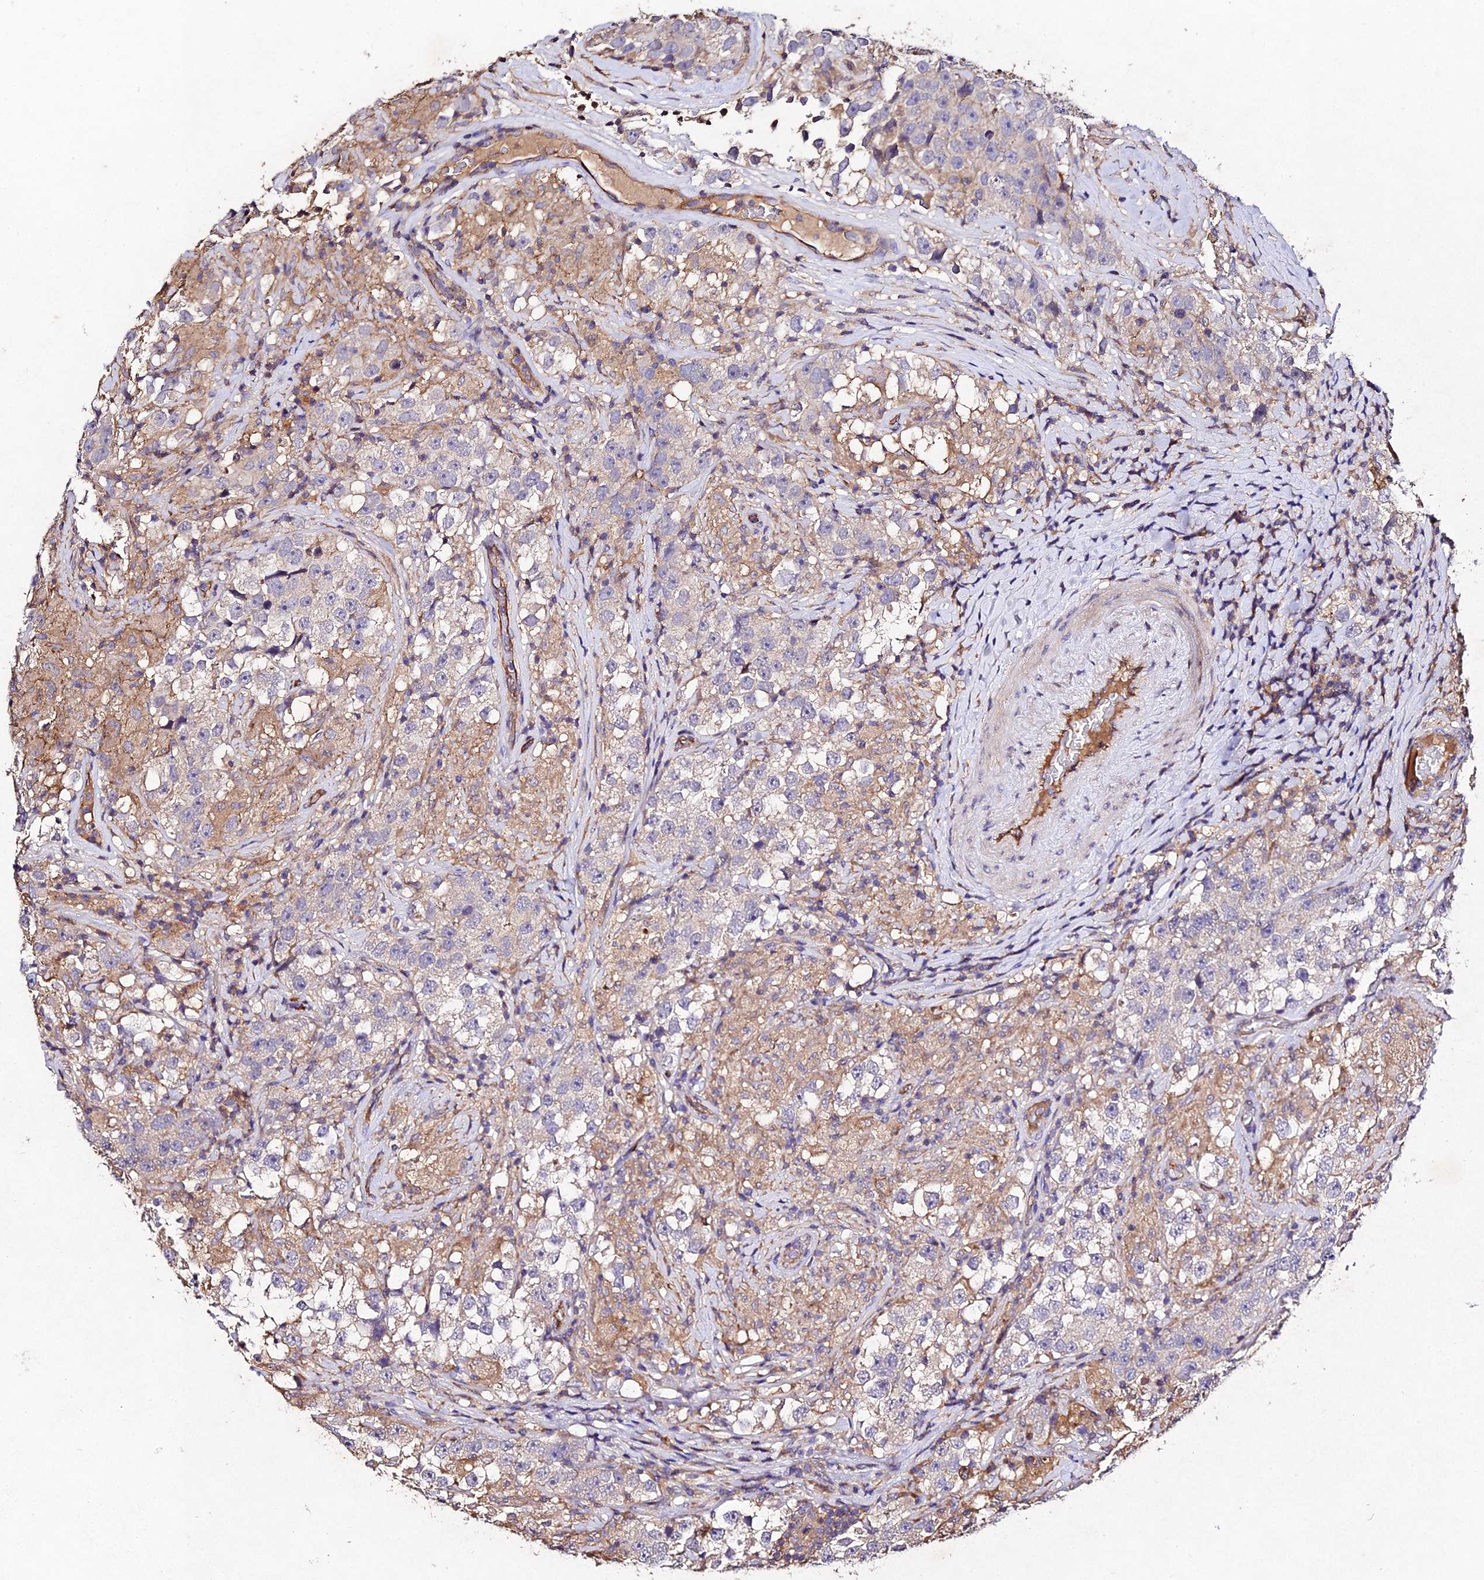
{"staining": {"intensity": "weak", "quantity": "<25%", "location": "cytoplasmic/membranous"}, "tissue": "testis cancer", "cell_type": "Tumor cells", "image_type": "cancer", "snomed": [{"axis": "morphology", "description": "Seminoma, NOS"}, {"axis": "topography", "description": "Testis"}], "caption": "Human seminoma (testis) stained for a protein using immunohistochemistry reveals no staining in tumor cells.", "gene": "AP3M2", "patient": {"sex": "male", "age": 46}}